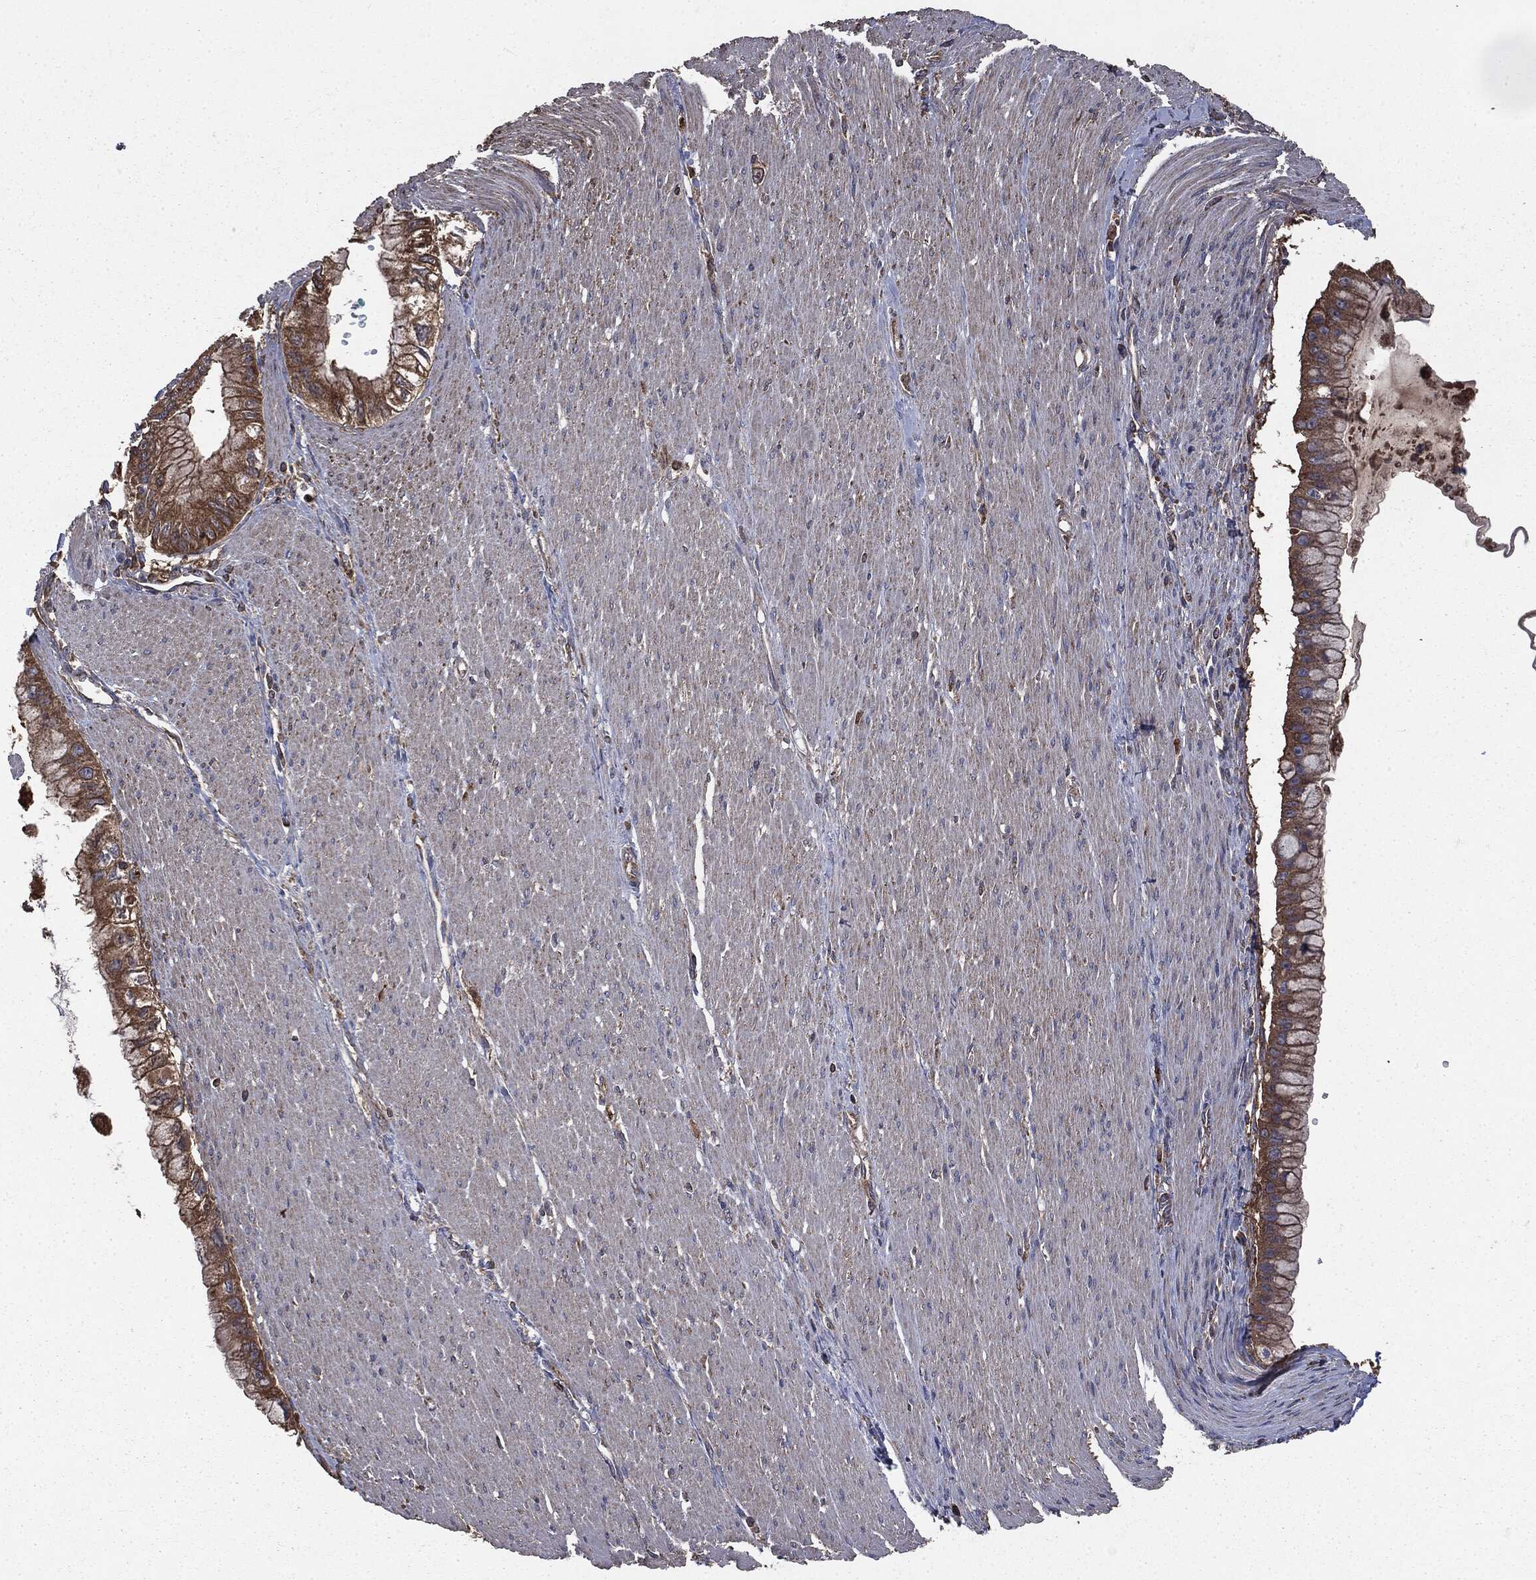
{"staining": {"intensity": "moderate", "quantity": ">75%", "location": "cytoplasmic/membranous"}, "tissue": "pancreatic cancer", "cell_type": "Tumor cells", "image_type": "cancer", "snomed": [{"axis": "morphology", "description": "Adenocarcinoma, NOS"}, {"axis": "topography", "description": "Pancreas"}], "caption": "The photomicrograph exhibits staining of pancreatic cancer, revealing moderate cytoplasmic/membranous protein expression (brown color) within tumor cells.", "gene": "MAPK6", "patient": {"sex": "male", "age": 48}}